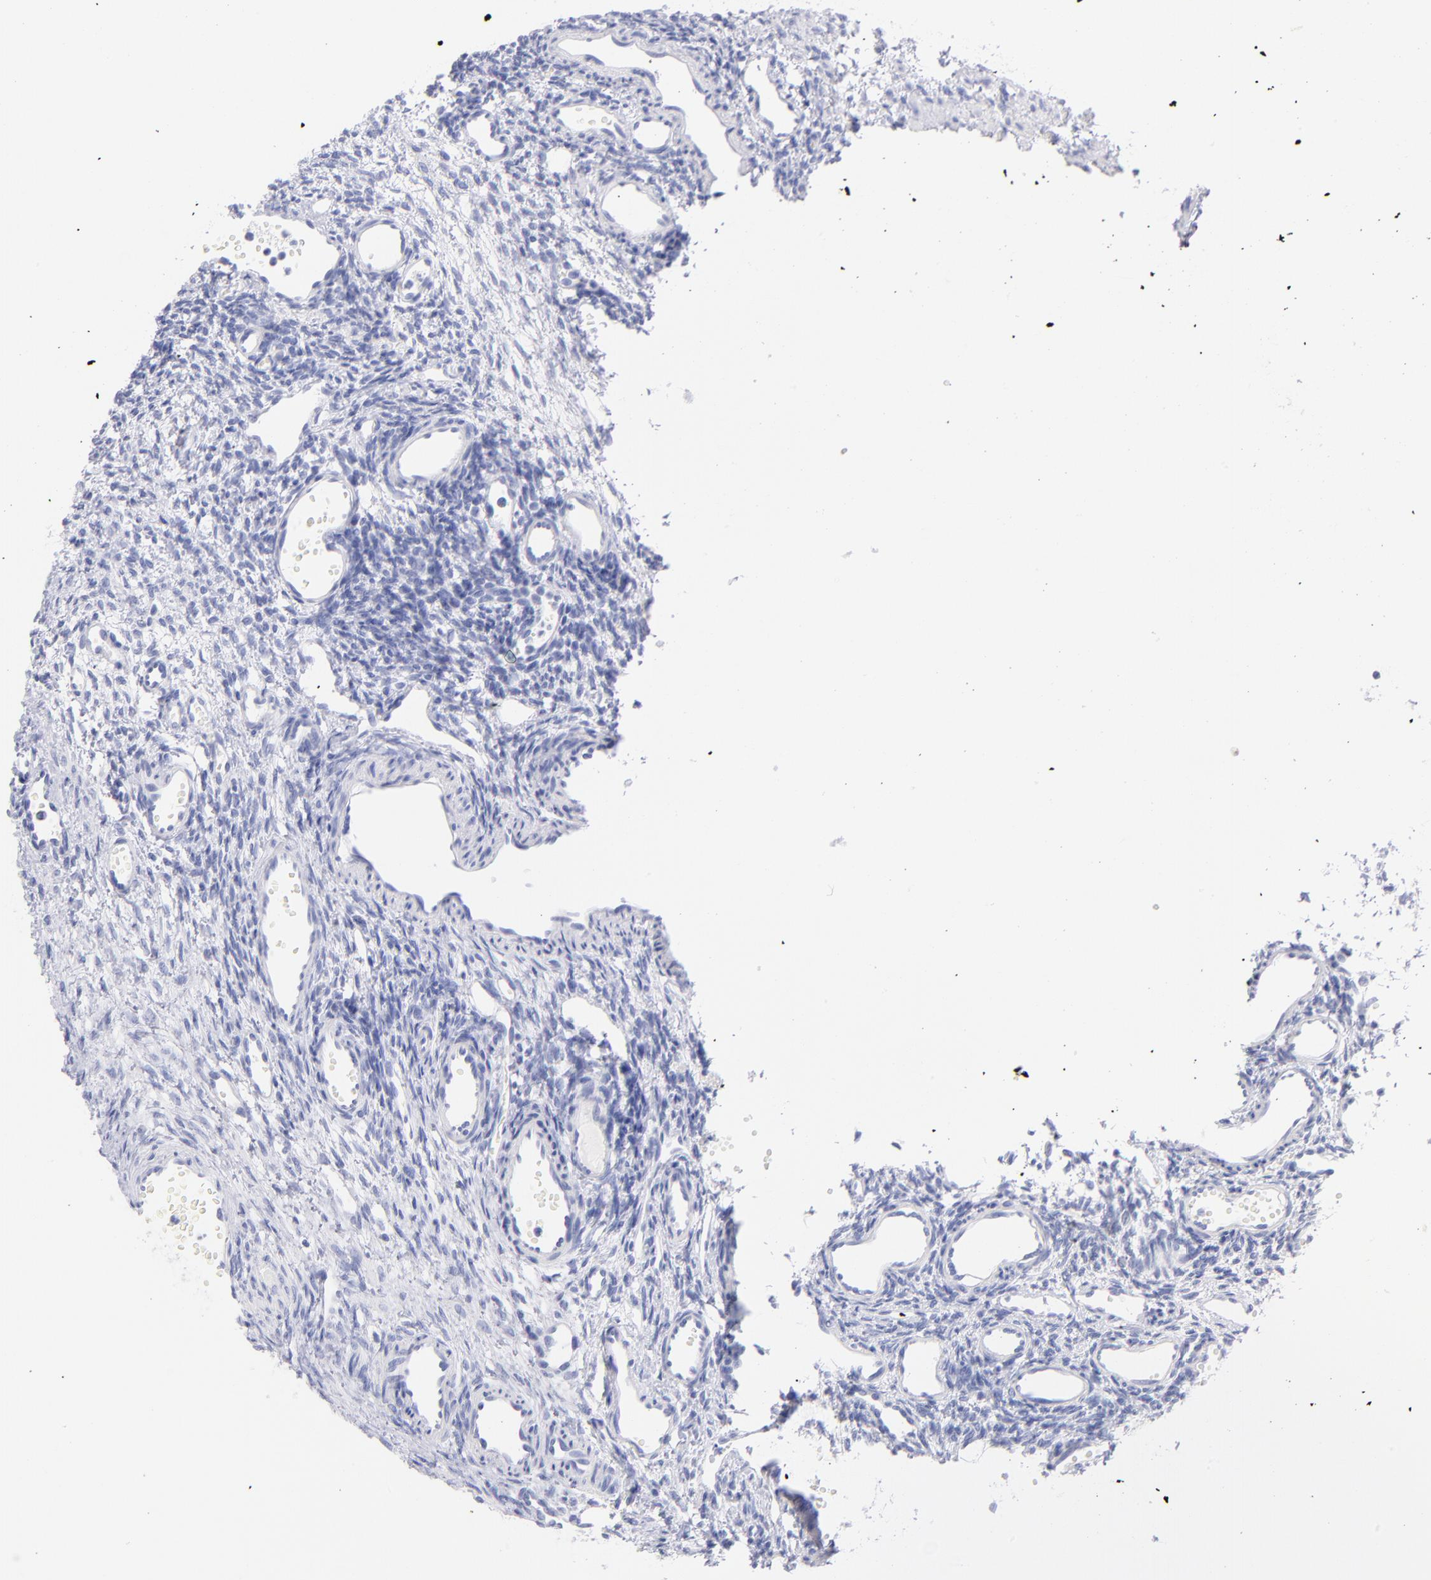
{"staining": {"intensity": "negative", "quantity": "none", "location": "none"}, "tissue": "ovary", "cell_type": "Ovarian stroma cells", "image_type": "normal", "snomed": [{"axis": "morphology", "description": "Normal tissue, NOS"}, {"axis": "topography", "description": "Ovary"}], "caption": "Image shows no protein staining in ovarian stroma cells of normal ovary. (DAB IHC, high magnification).", "gene": "SCGN", "patient": {"sex": "female", "age": 33}}